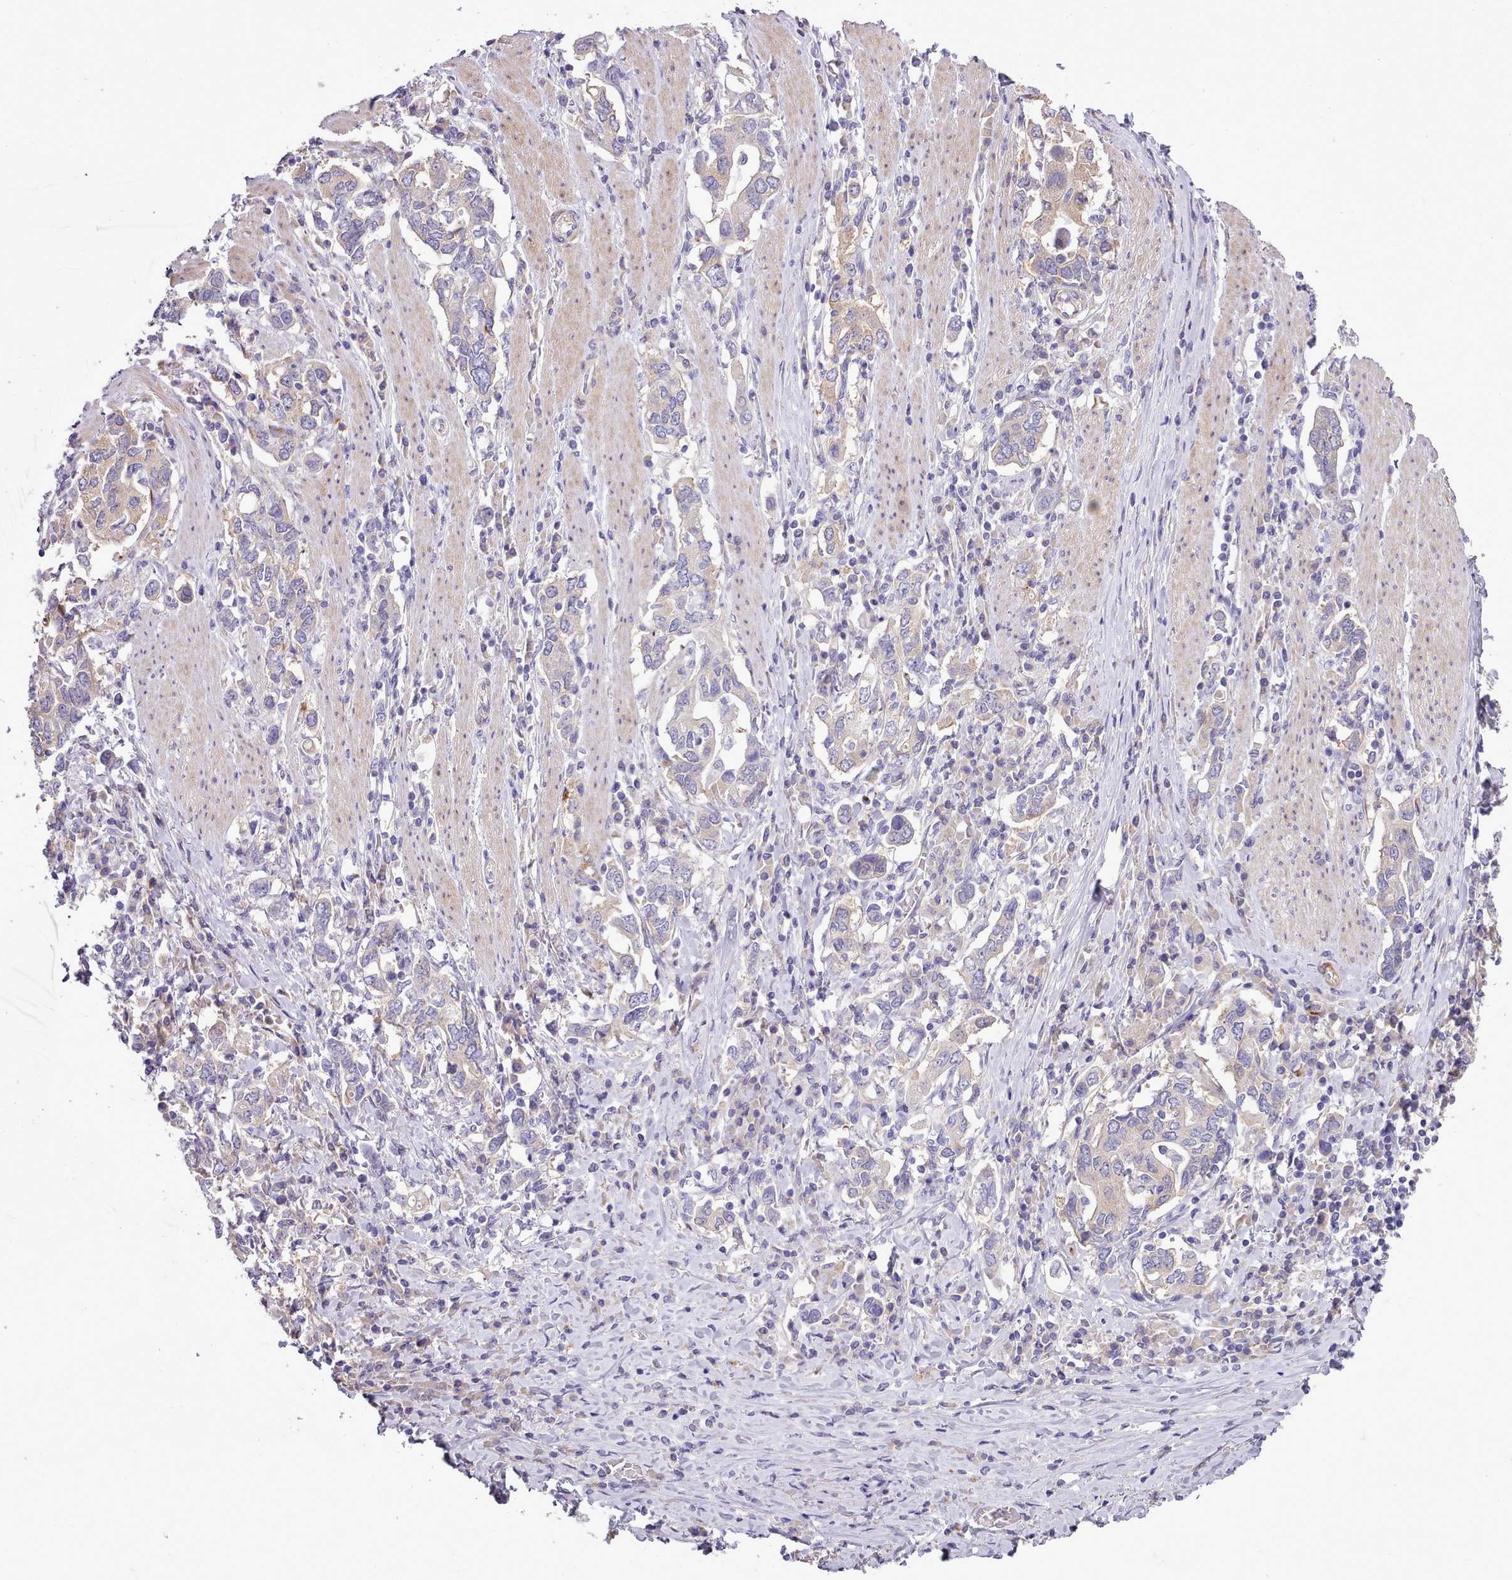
{"staining": {"intensity": "weak", "quantity": "<25%", "location": "cytoplasmic/membranous"}, "tissue": "stomach cancer", "cell_type": "Tumor cells", "image_type": "cancer", "snomed": [{"axis": "morphology", "description": "Adenocarcinoma, NOS"}, {"axis": "topography", "description": "Stomach, upper"}, {"axis": "topography", "description": "Stomach"}], "caption": "An image of stomach adenocarcinoma stained for a protein exhibits no brown staining in tumor cells.", "gene": "SETX", "patient": {"sex": "male", "age": 62}}